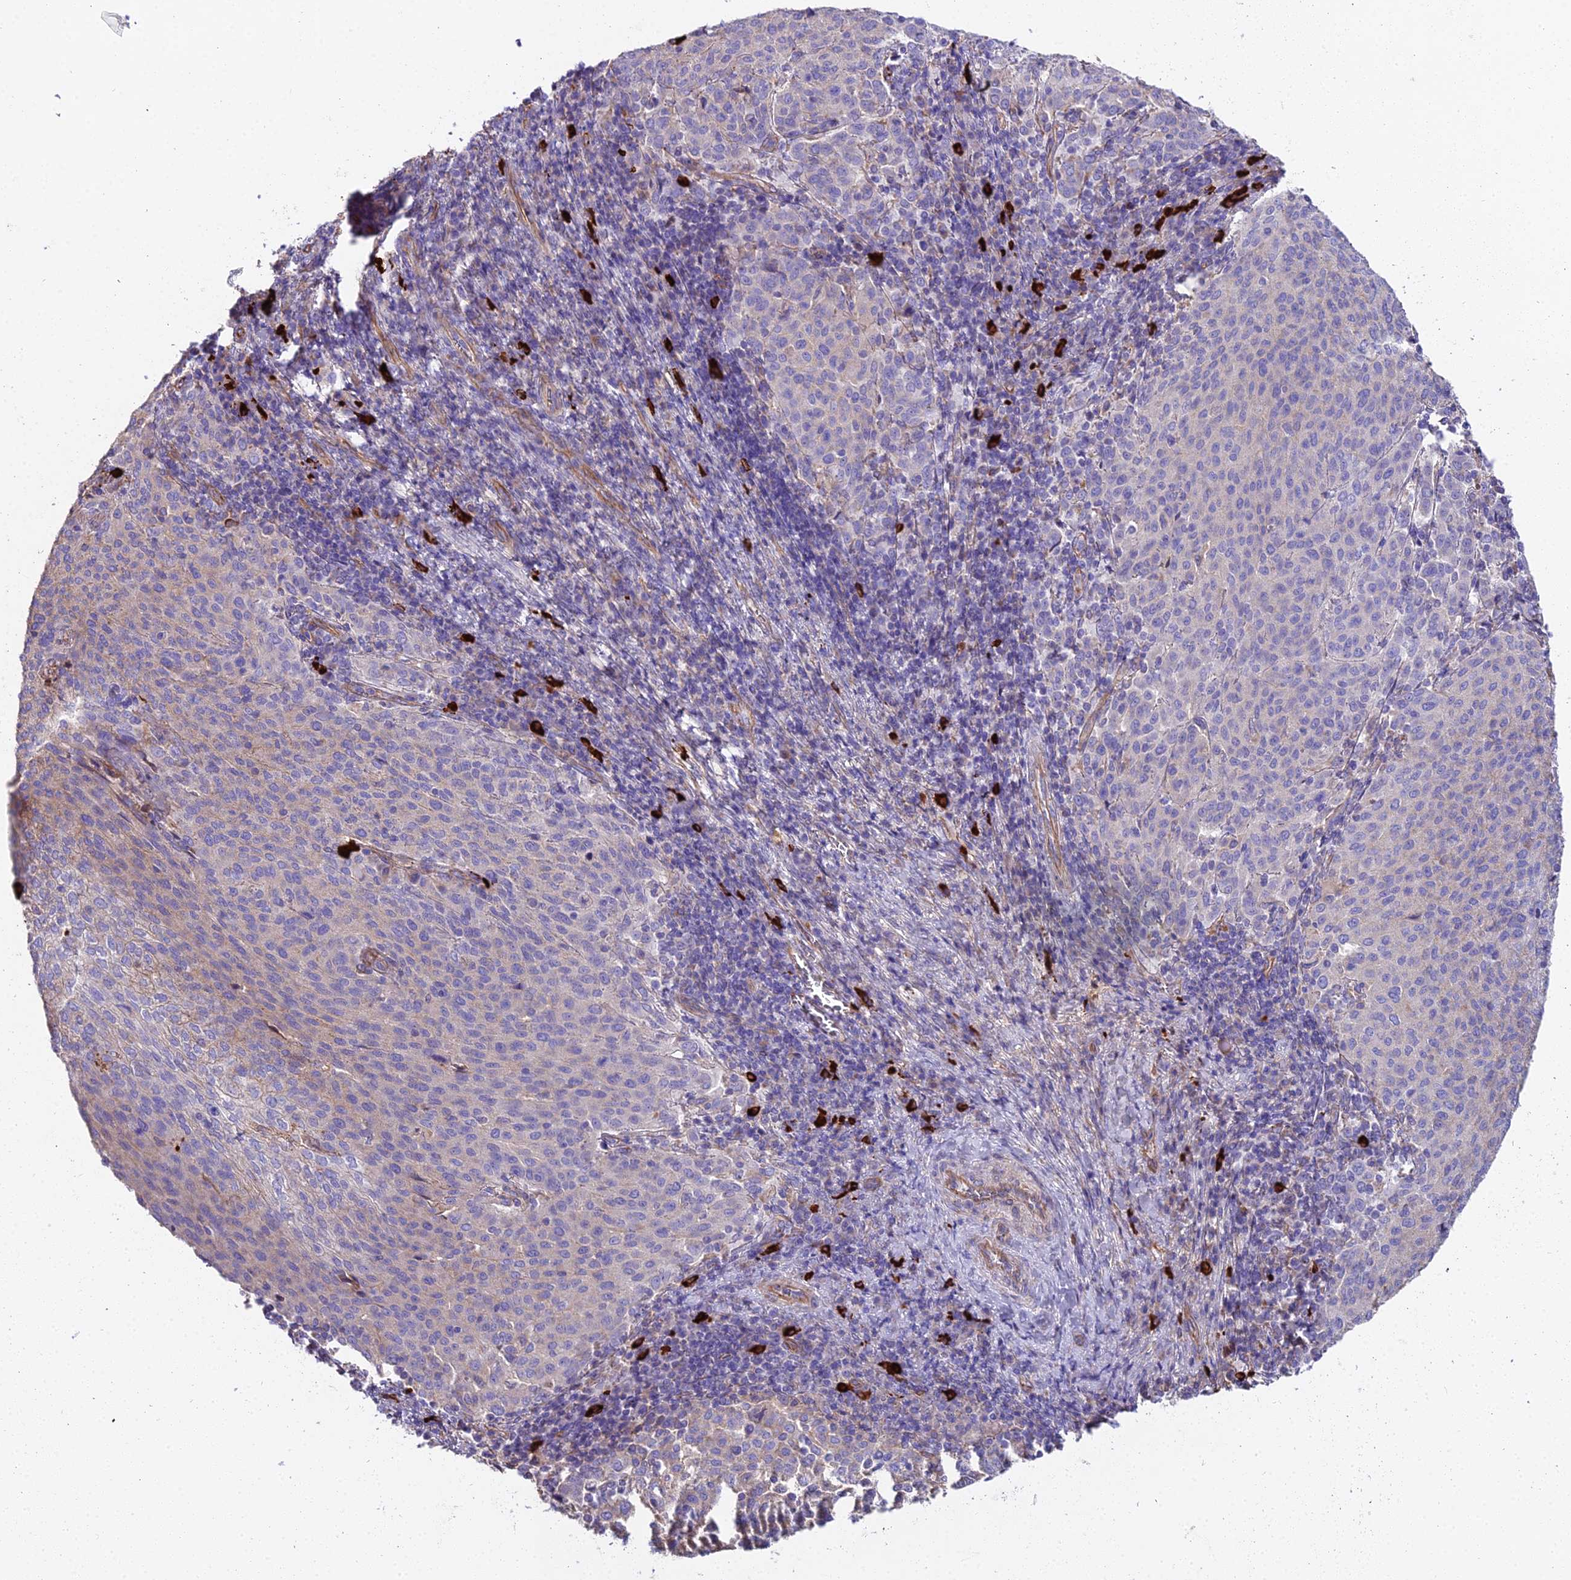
{"staining": {"intensity": "negative", "quantity": "none", "location": "none"}, "tissue": "cervical cancer", "cell_type": "Tumor cells", "image_type": "cancer", "snomed": [{"axis": "morphology", "description": "Squamous cell carcinoma, NOS"}, {"axis": "topography", "description": "Cervix"}], "caption": "Cervical squamous cell carcinoma stained for a protein using IHC reveals no expression tumor cells.", "gene": "BEX4", "patient": {"sex": "female", "age": 46}}